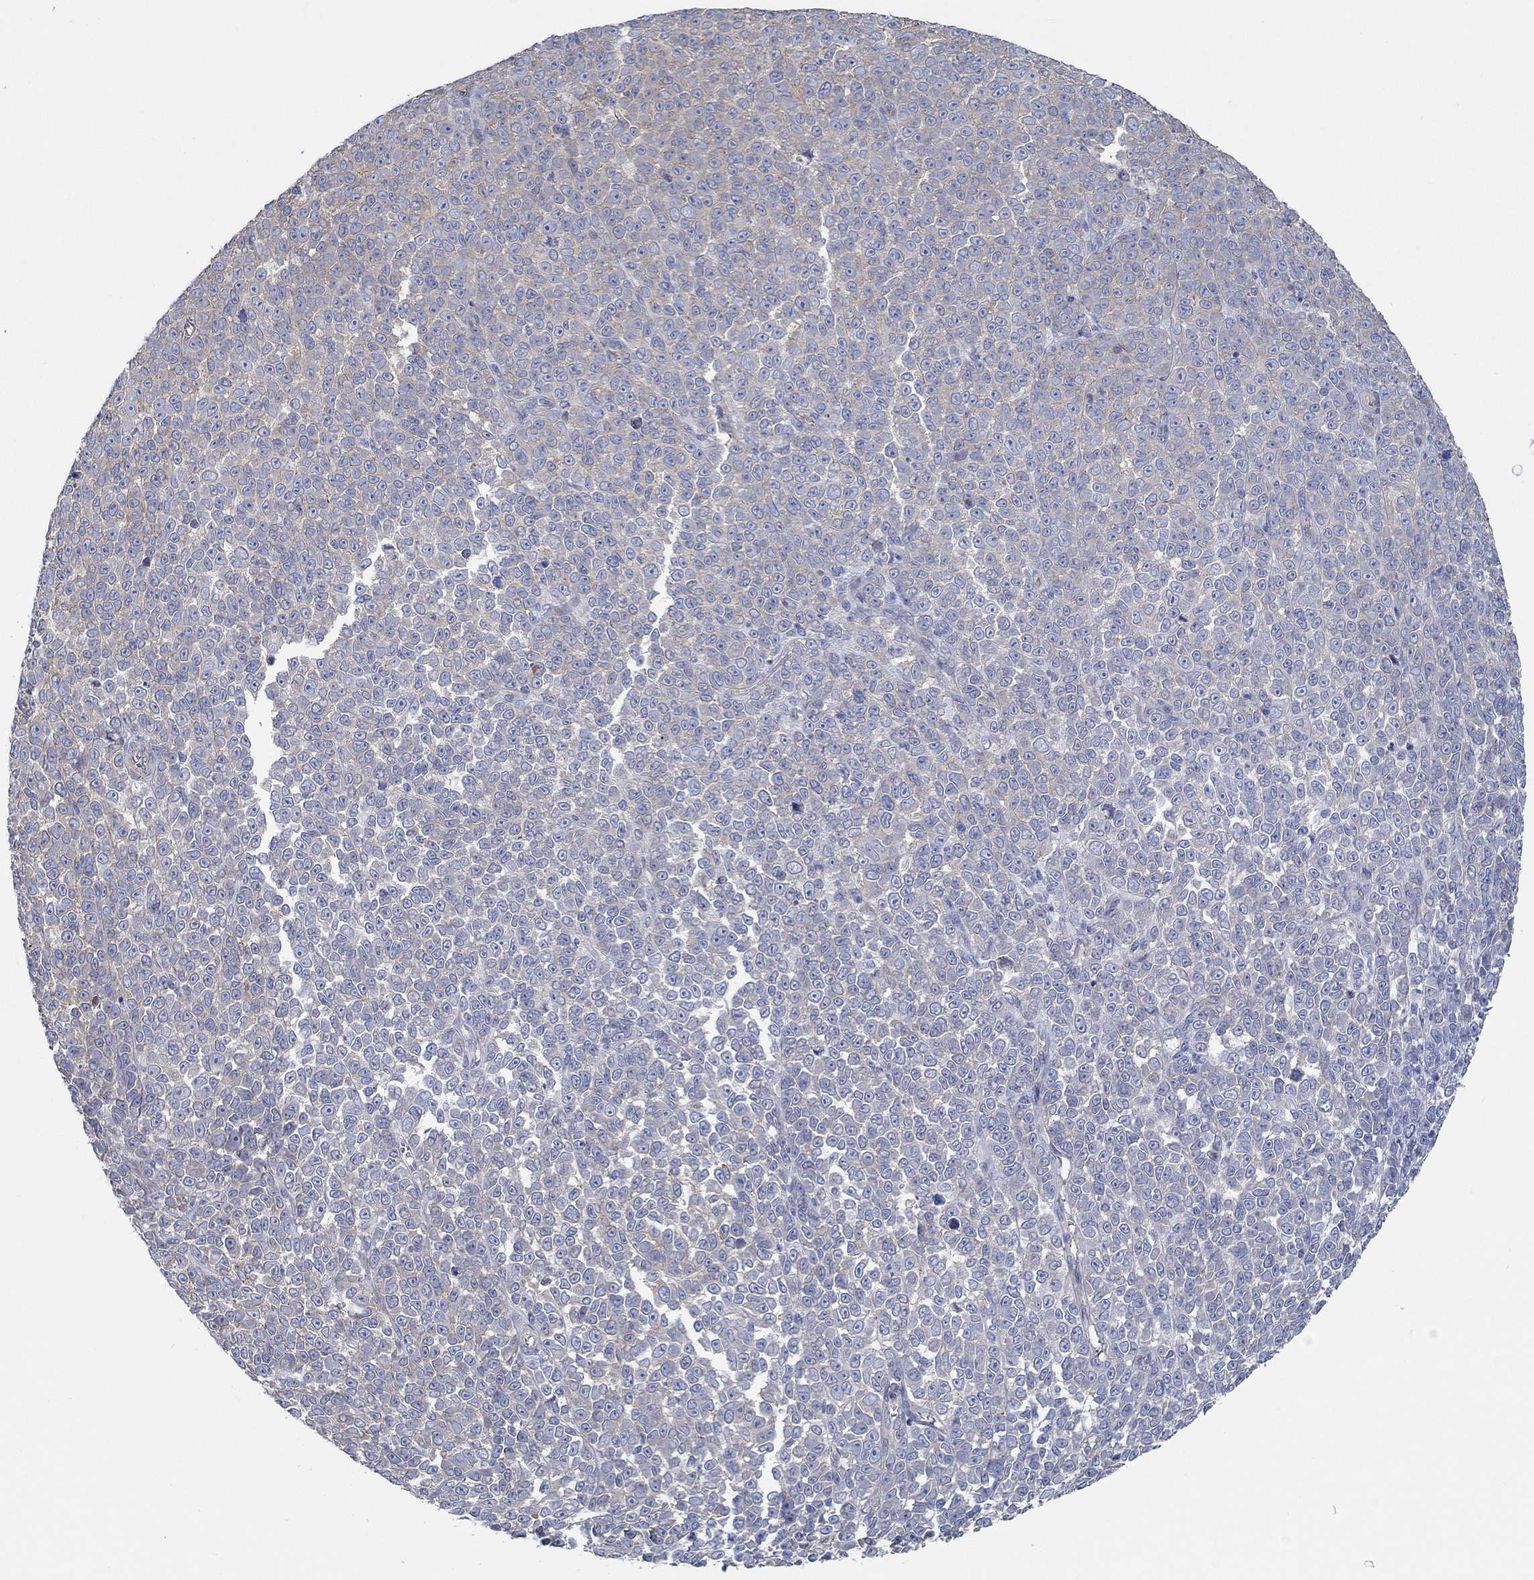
{"staining": {"intensity": "negative", "quantity": "none", "location": "none"}, "tissue": "melanoma", "cell_type": "Tumor cells", "image_type": "cancer", "snomed": [{"axis": "morphology", "description": "Malignant melanoma, NOS"}, {"axis": "topography", "description": "Skin"}], "caption": "DAB (3,3'-diaminobenzidine) immunohistochemical staining of human malignant melanoma exhibits no significant expression in tumor cells.", "gene": "BBOF1", "patient": {"sex": "female", "age": 95}}